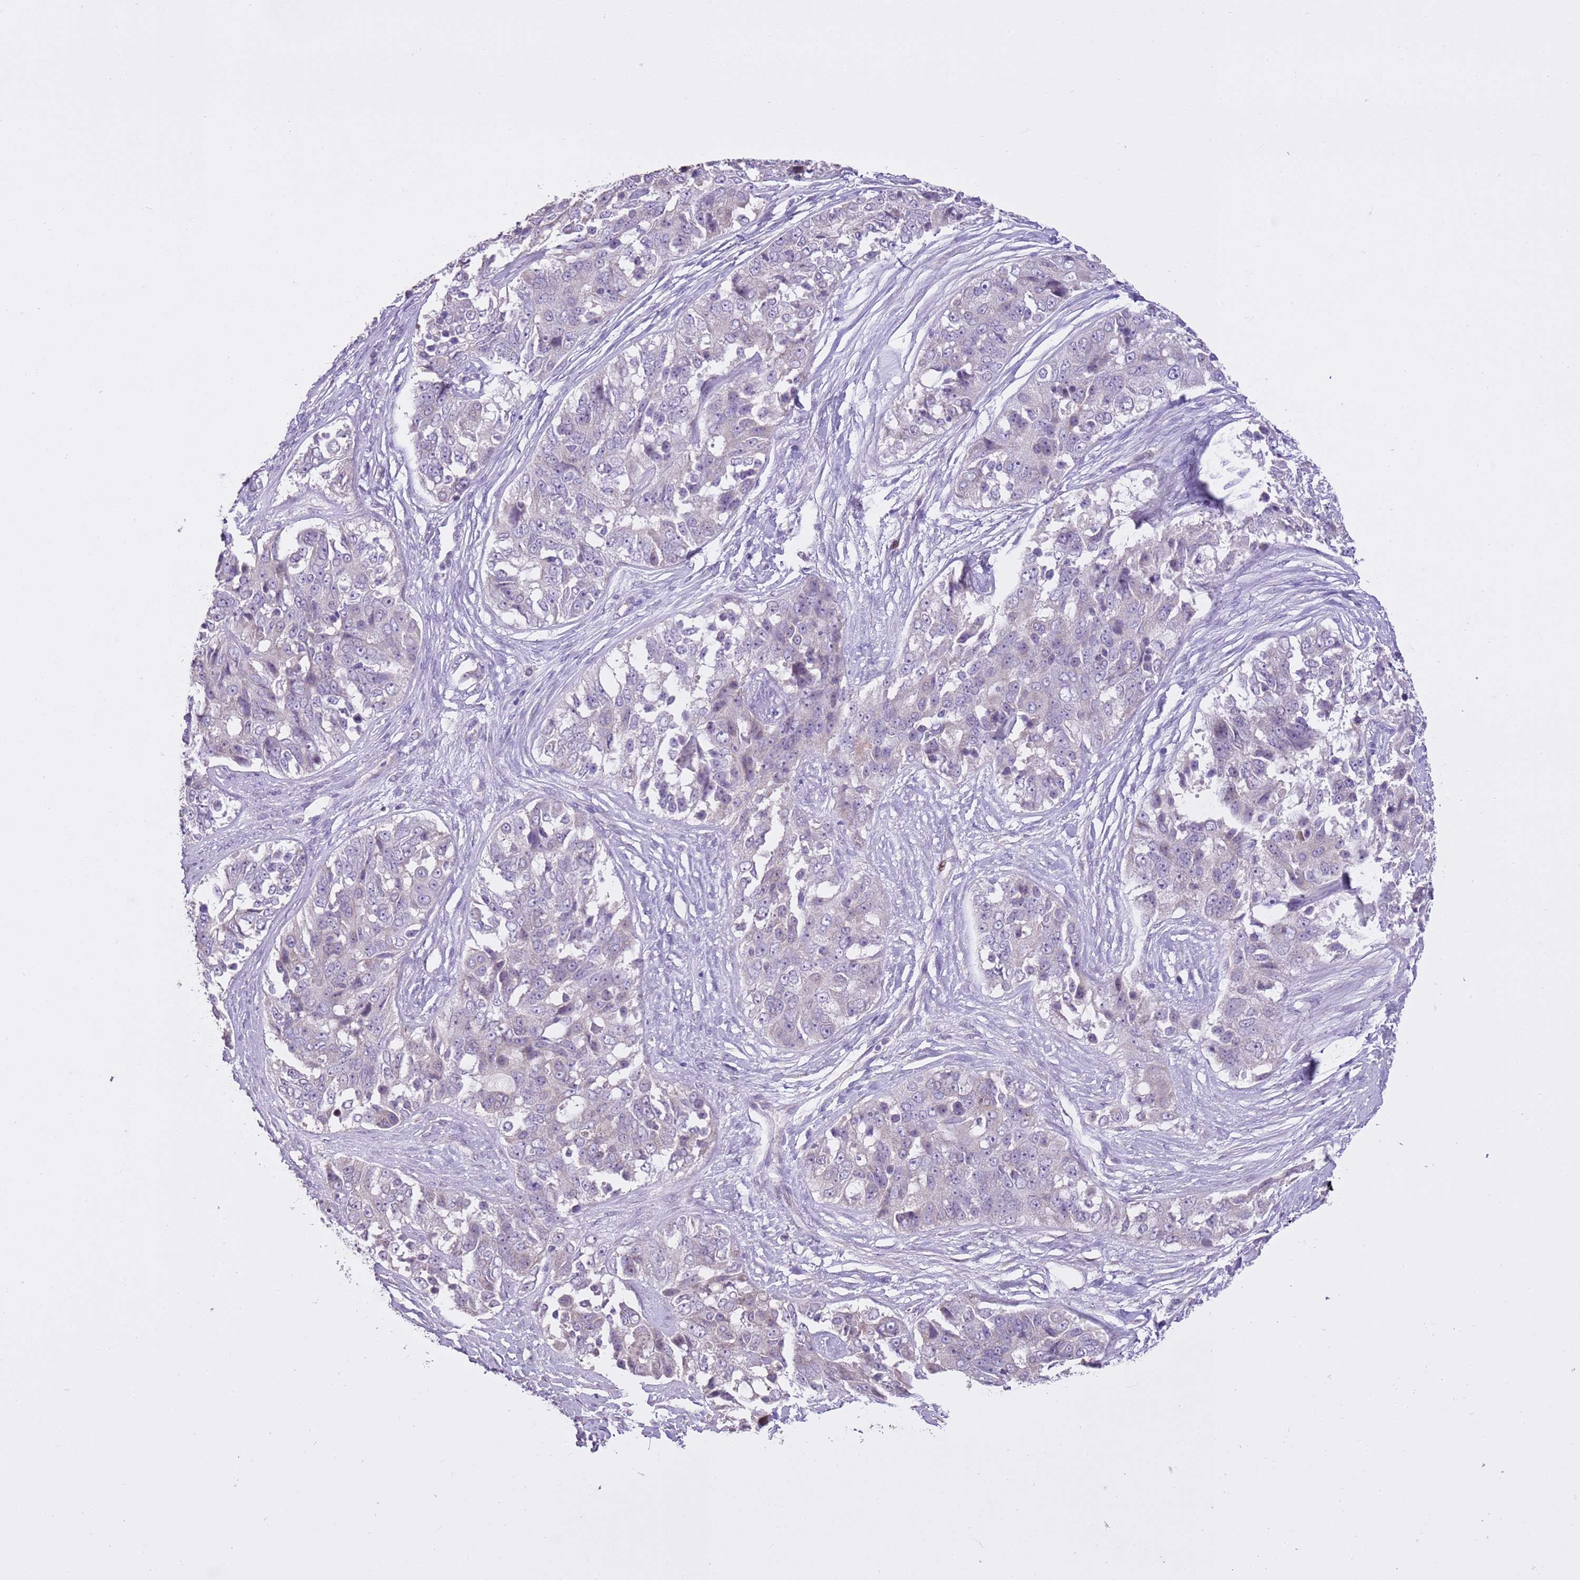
{"staining": {"intensity": "negative", "quantity": "none", "location": "none"}, "tissue": "ovarian cancer", "cell_type": "Tumor cells", "image_type": "cancer", "snomed": [{"axis": "morphology", "description": "Carcinoma, endometroid"}, {"axis": "topography", "description": "Ovary"}], "caption": "DAB immunohistochemical staining of ovarian cancer (endometroid carcinoma) displays no significant positivity in tumor cells.", "gene": "GMNN", "patient": {"sex": "female", "age": 51}}